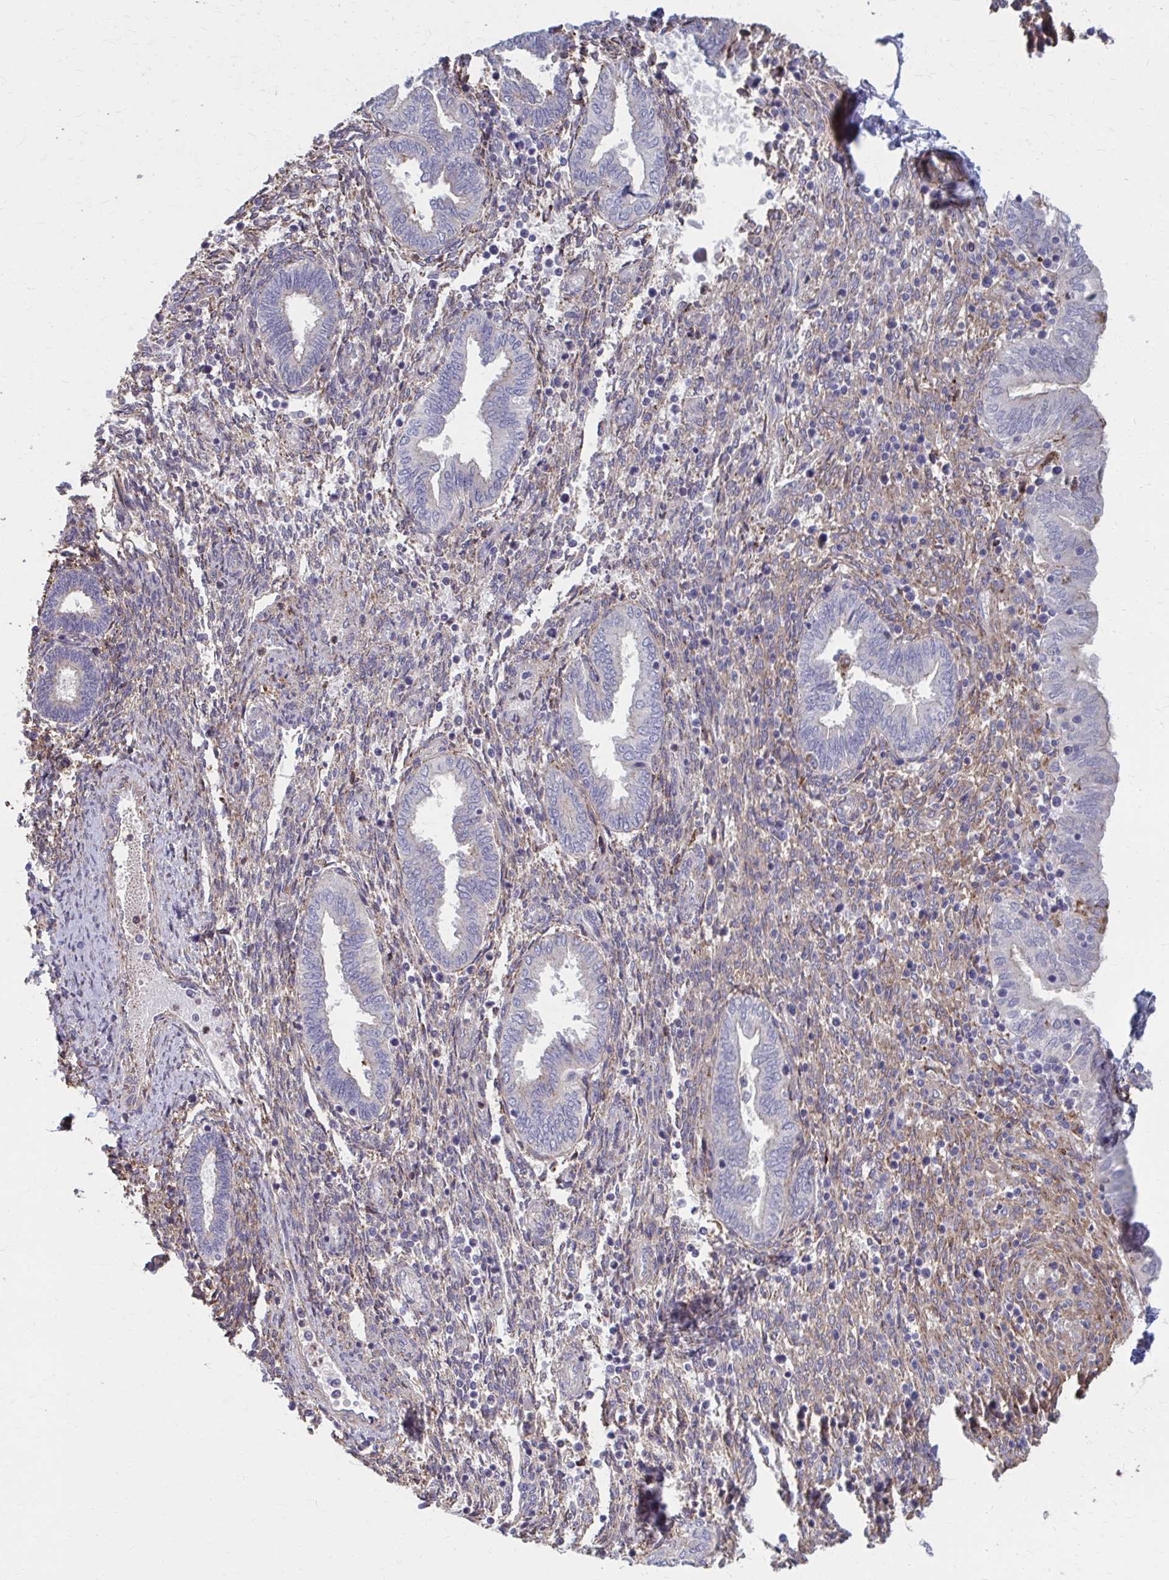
{"staining": {"intensity": "weak", "quantity": "<25%", "location": "cytoplasmic/membranous"}, "tissue": "endometrium", "cell_type": "Cells in endometrial stroma", "image_type": "normal", "snomed": [{"axis": "morphology", "description": "Normal tissue, NOS"}, {"axis": "topography", "description": "Endometrium"}], "caption": "This photomicrograph is of normal endometrium stained with immunohistochemistry (IHC) to label a protein in brown with the nuclei are counter-stained blue. There is no positivity in cells in endometrial stroma. The staining was performed using DAB to visualize the protein expression in brown, while the nuclei were stained in blue with hematoxylin (Magnification: 20x).", "gene": "MMP14", "patient": {"sex": "female", "age": 42}}